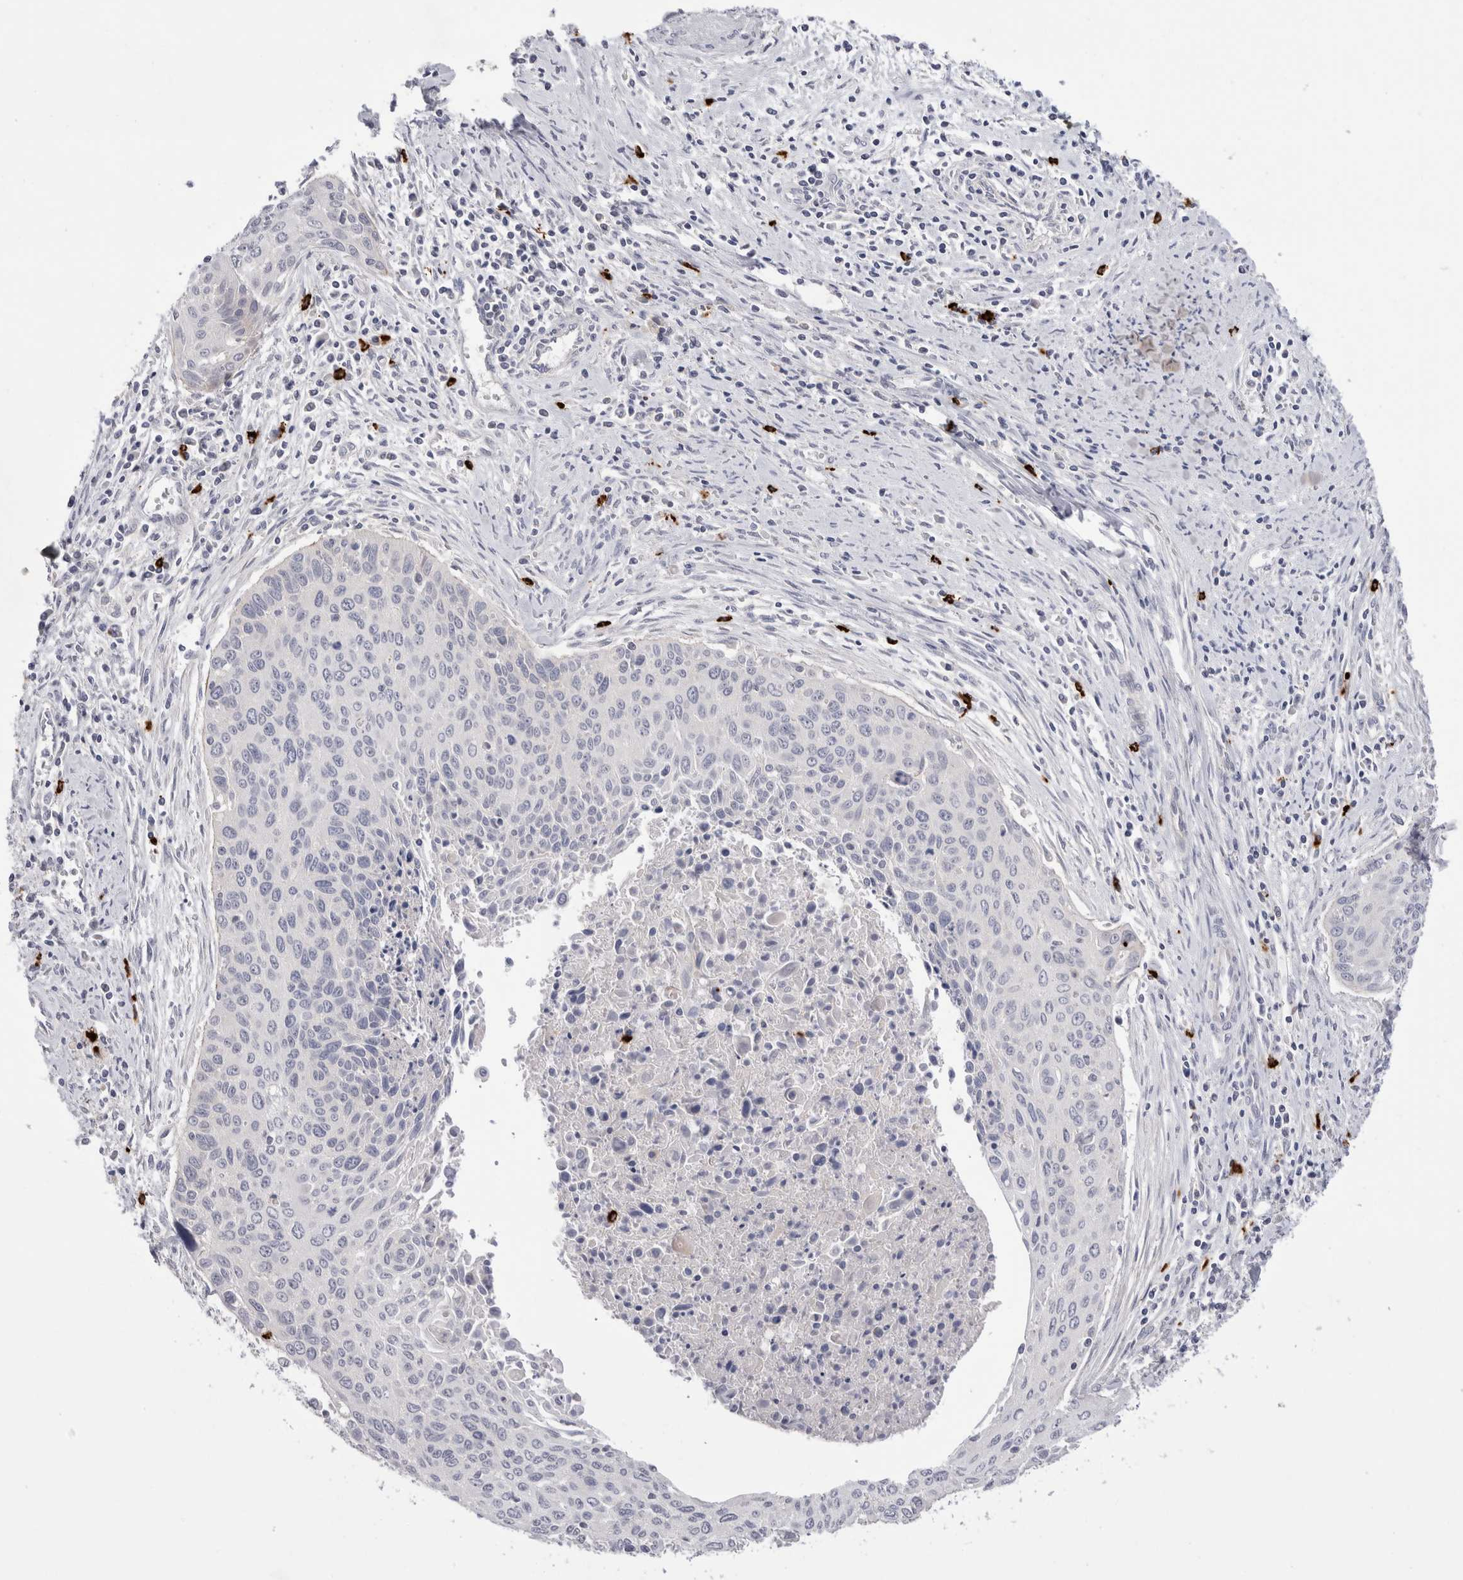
{"staining": {"intensity": "negative", "quantity": "none", "location": "none"}, "tissue": "cervical cancer", "cell_type": "Tumor cells", "image_type": "cancer", "snomed": [{"axis": "morphology", "description": "Squamous cell carcinoma, NOS"}, {"axis": "topography", "description": "Cervix"}], "caption": "A micrograph of cervical squamous cell carcinoma stained for a protein displays no brown staining in tumor cells.", "gene": "SPINK2", "patient": {"sex": "female", "age": 55}}